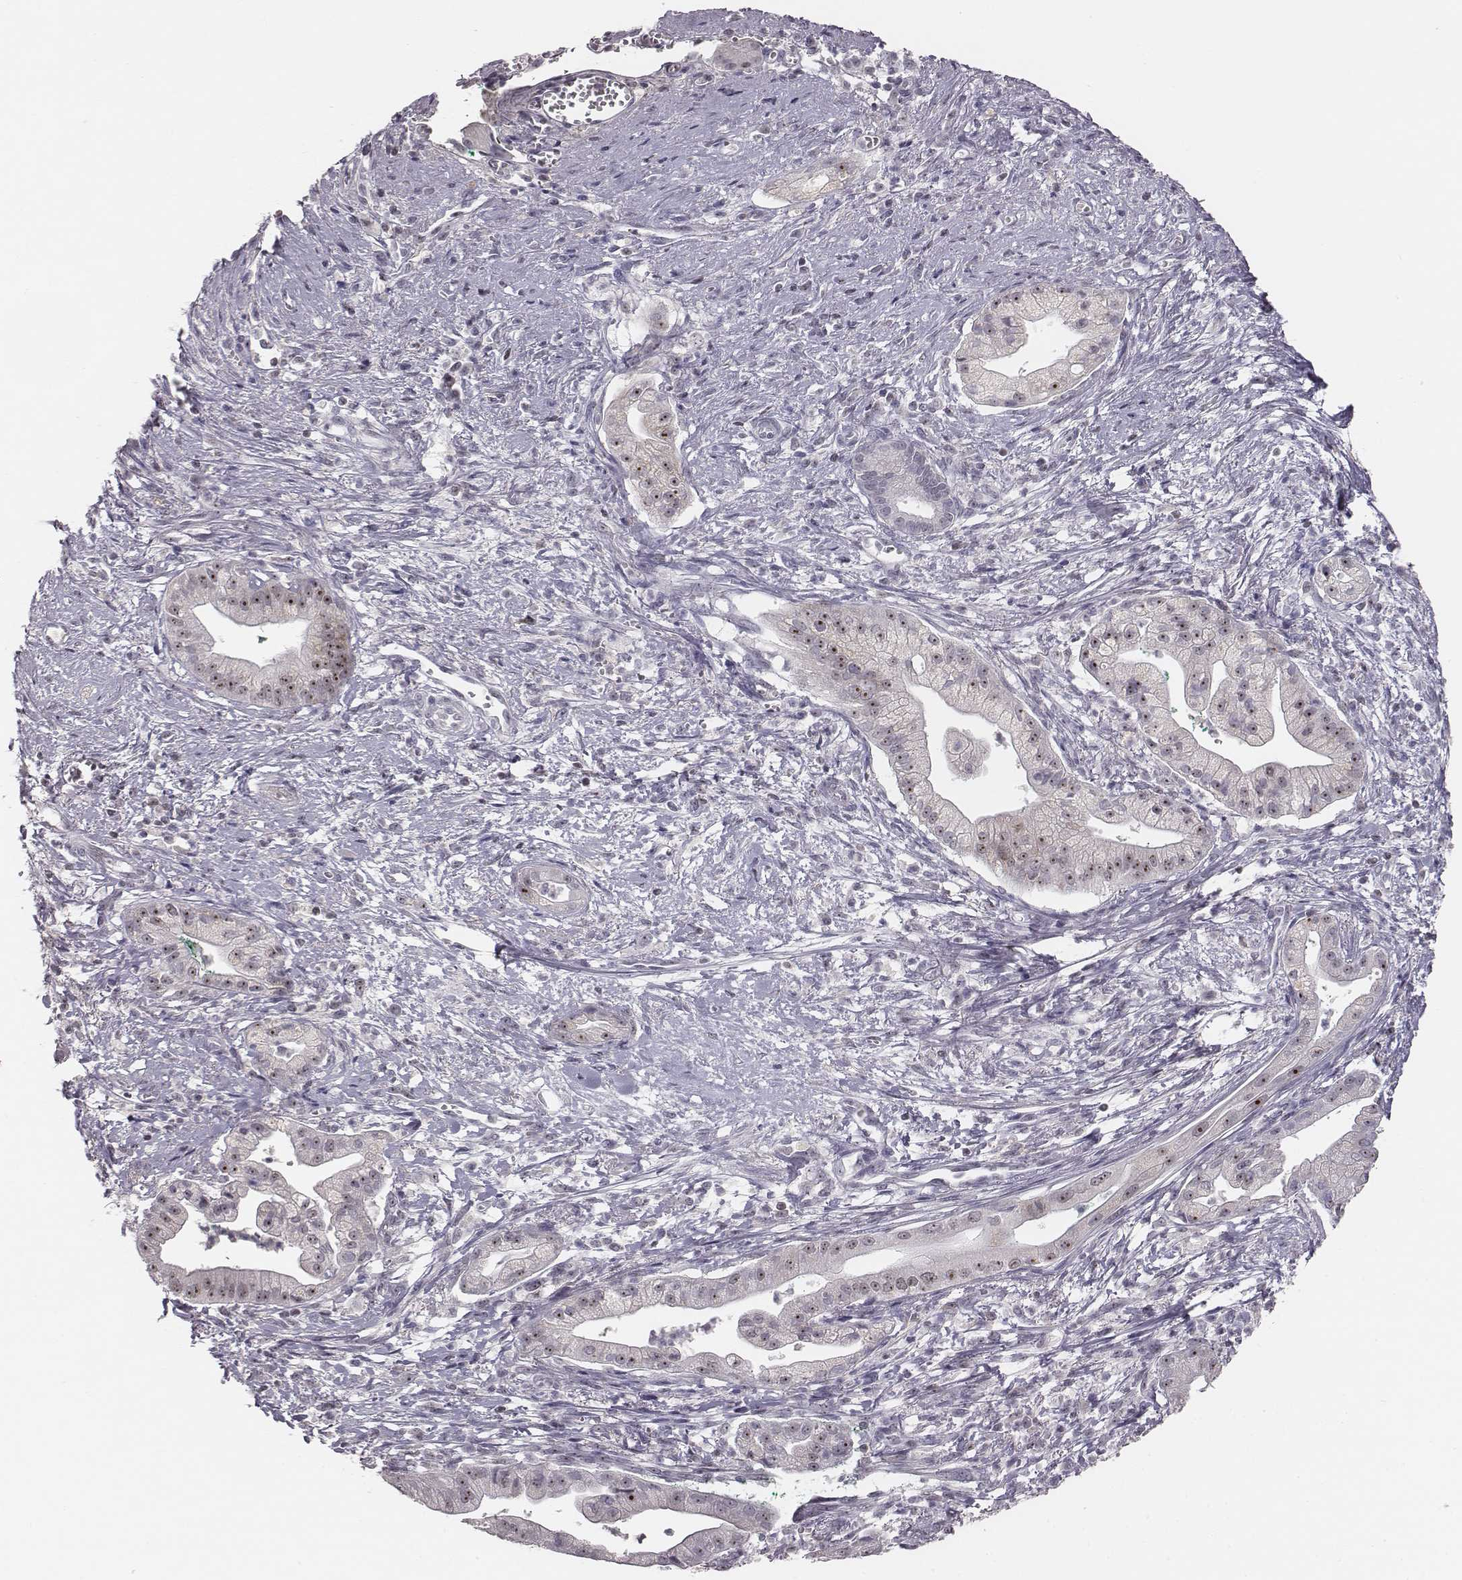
{"staining": {"intensity": "strong", "quantity": "25%-75%", "location": "nuclear"}, "tissue": "pancreatic cancer", "cell_type": "Tumor cells", "image_type": "cancer", "snomed": [{"axis": "morphology", "description": "Normal tissue, NOS"}, {"axis": "morphology", "description": "Adenocarcinoma, NOS"}, {"axis": "topography", "description": "Lymph node"}, {"axis": "topography", "description": "Pancreas"}], "caption": "This is a photomicrograph of immunohistochemistry staining of pancreatic cancer (adenocarcinoma), which shows strong positivity in the nuclear of tumor cells.", "gene": "NIFK", "patient": {"sex": "female", "age": 58}}